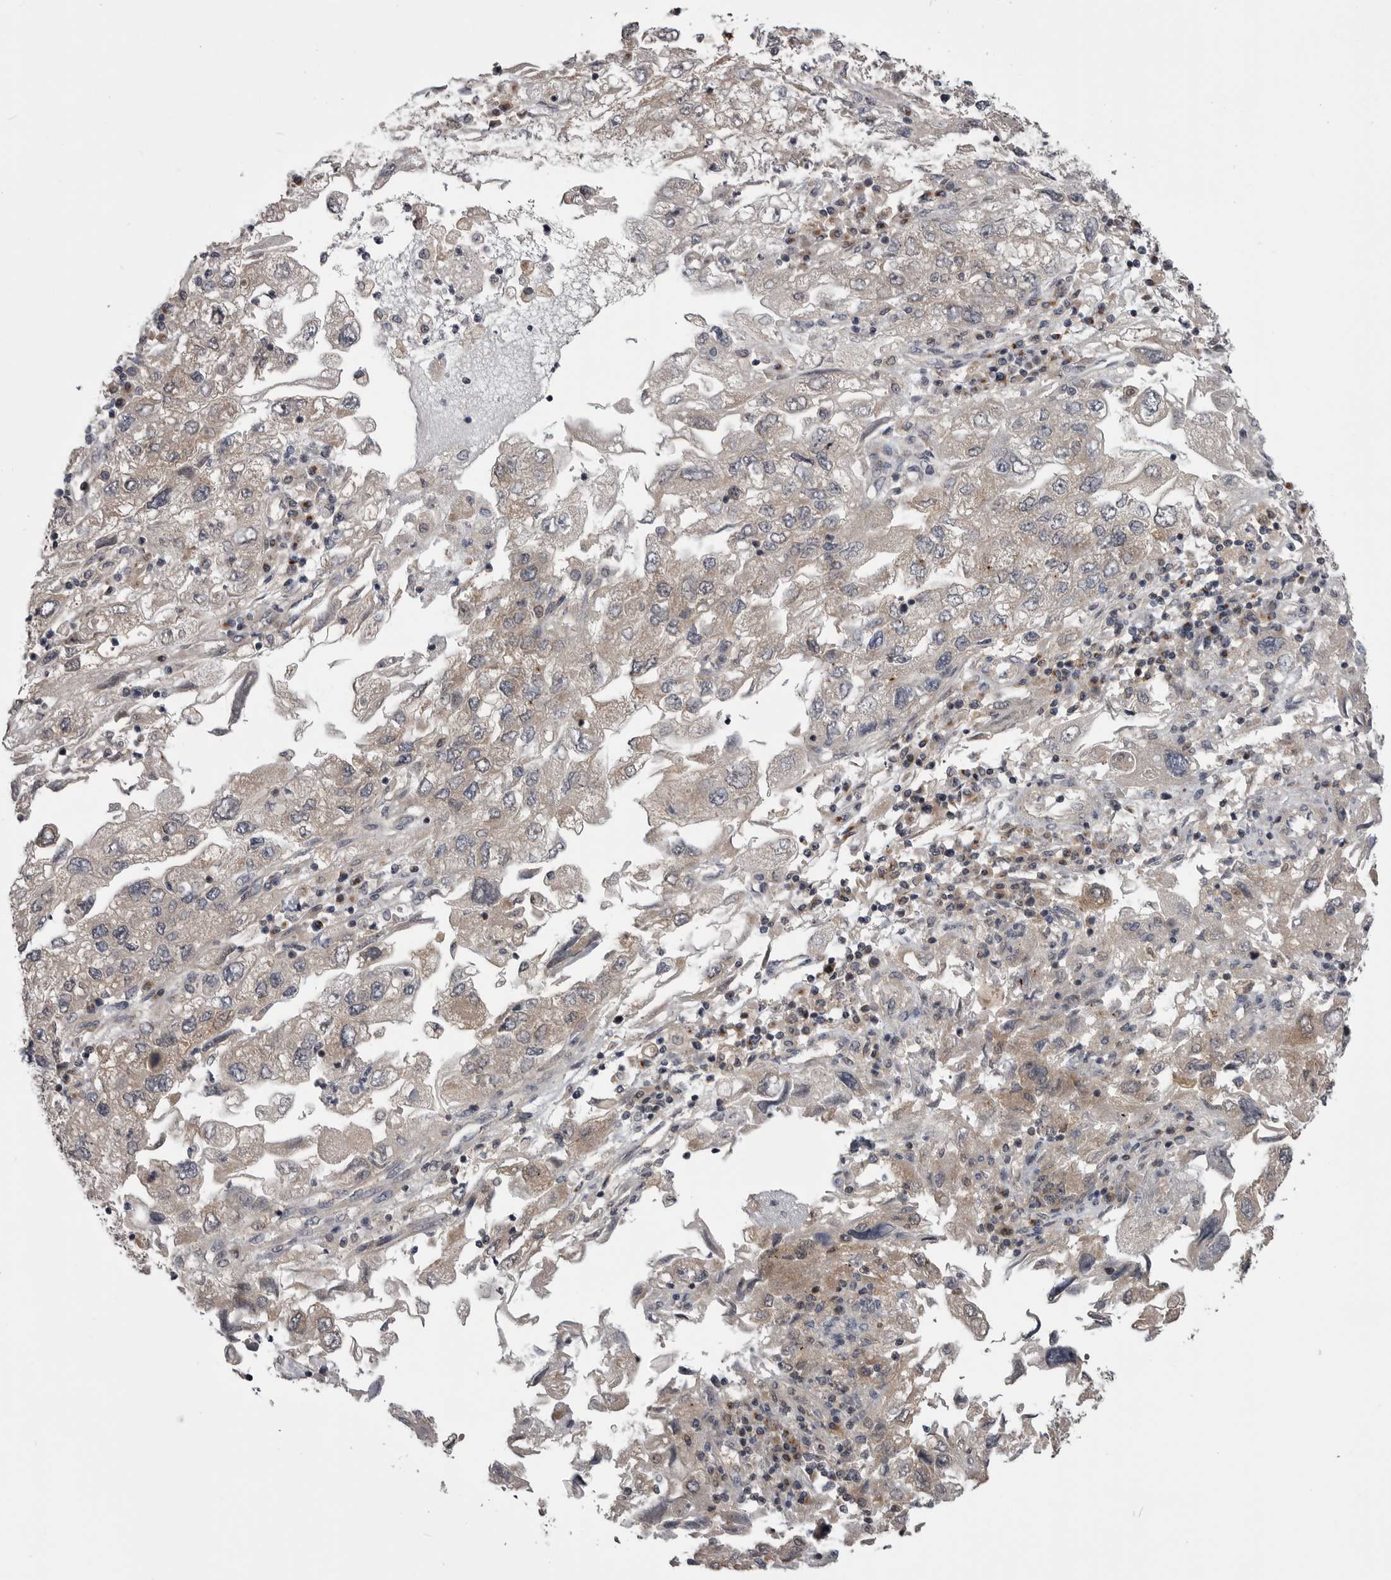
{"staining": {"intensity": "negative", "quantity": "none", "location": "none"}, "tissue": "endometrial cancer", "cell_type": "Tumor cells", "image_type": "cancer", "snomed": [{"axis": "morphology", "description": "Adenocarcinoma, NOS"}, {"axis": "topography", "description": "Endometrium"}], "caption": "High magnification brightfield microscopy of endometrial cancer (adenocarcinoma) stained with DAB (3,3'-diaminobenzidine) (brown) and counterstained with hematoxylin (blue): tumor cells show no significant expression.", "gene": "MAPK13", "patient": {"sex": "female", "age": 49}}